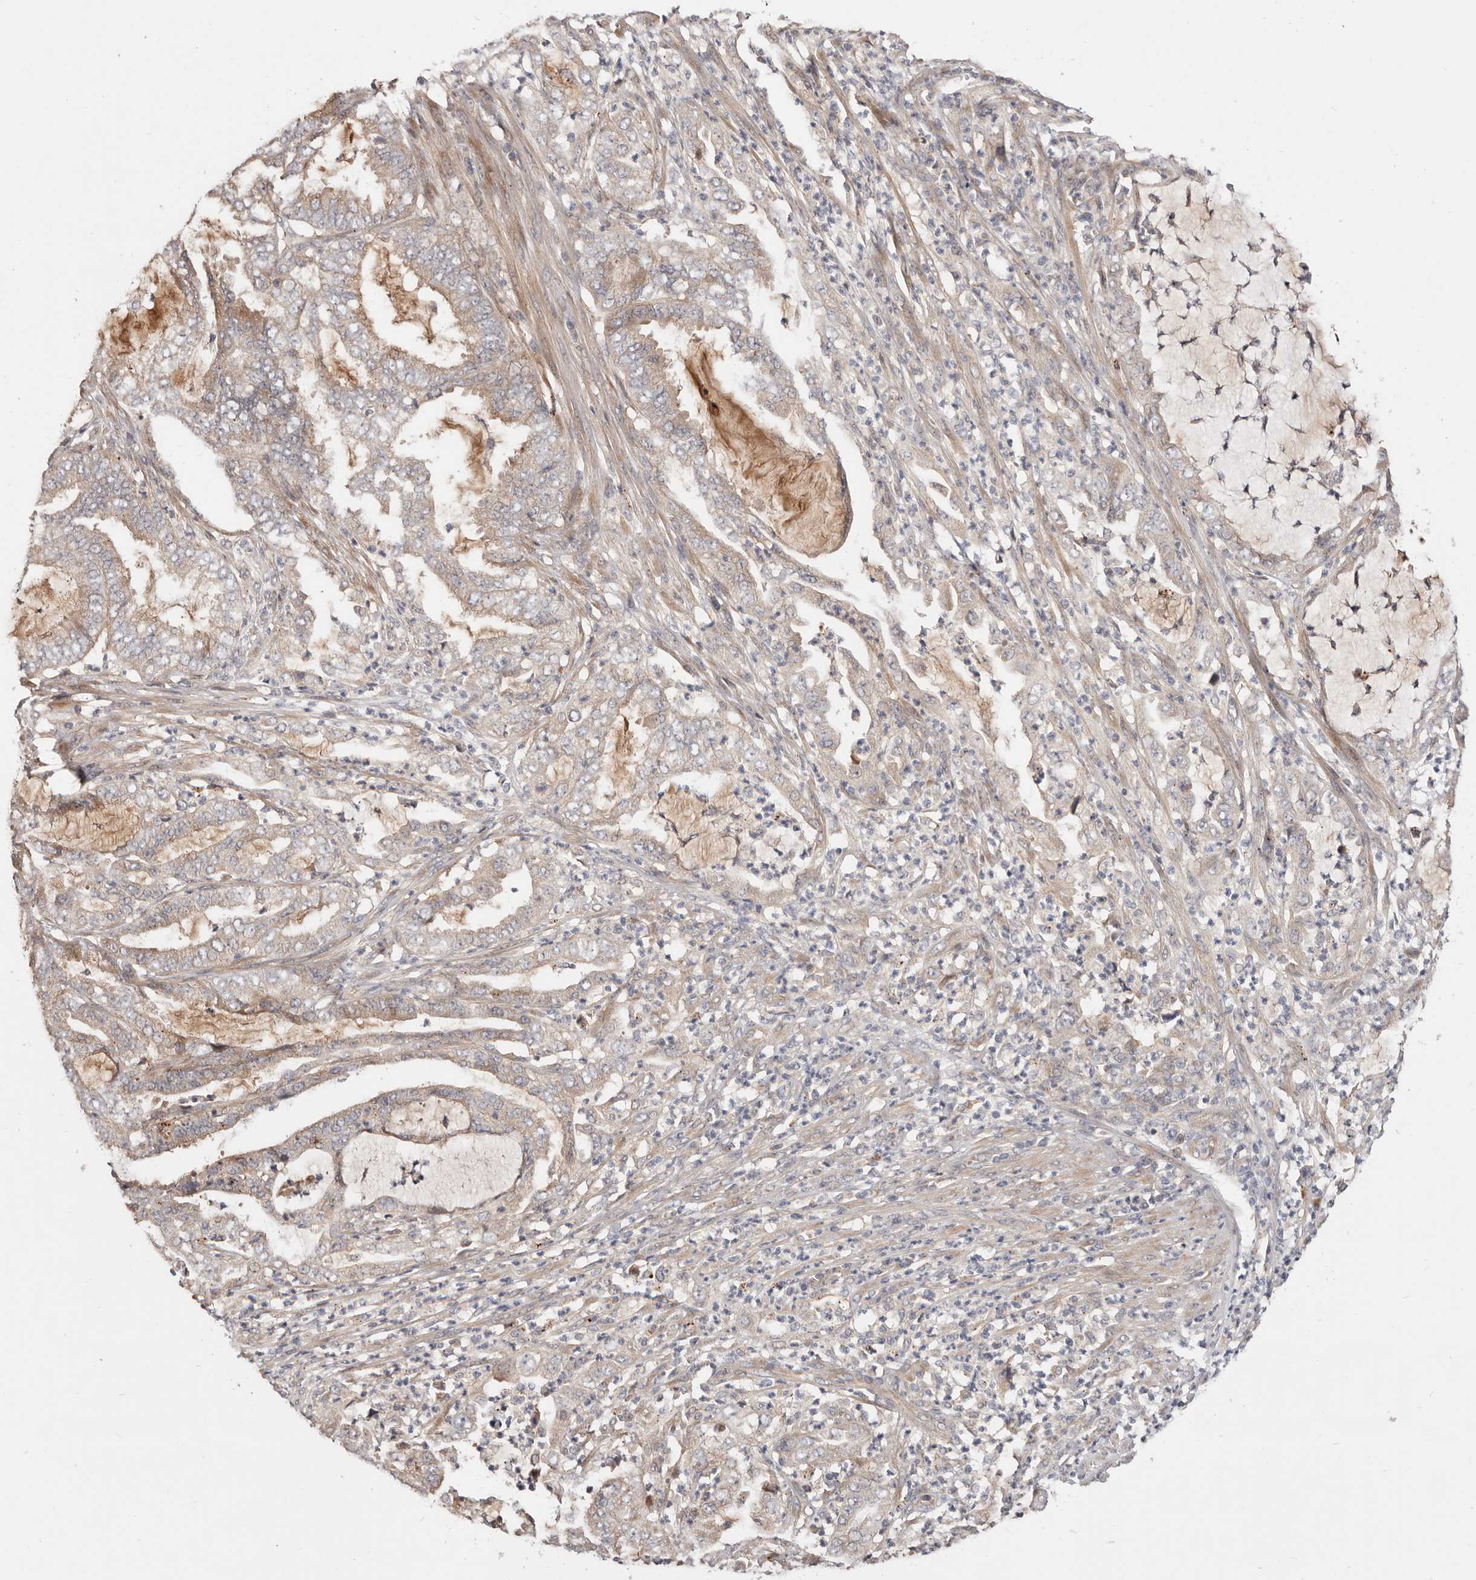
{"staining": {"intensity": "weak", "quantity": "25%-75%", "location": "cytoplasmic/membranous"}, "tissue": "endometrial cancer", "cell_type": "Tumor cells", "image_type": "cancer", "snomed": [{"axis": "morphology", "description": "Adenocarcinoma, NOS"}, {"axis": "topography", "description": "Endometrium"}], "caption": "Immunohistochemical staining of adenocarcinoma (endometrial) reveals low levels of weak cytoplasmic/membranous protein staining in about 25%-75% of tumor cells.", "gene": "USP33", "patient": {"sex": "female", "age": 51}}